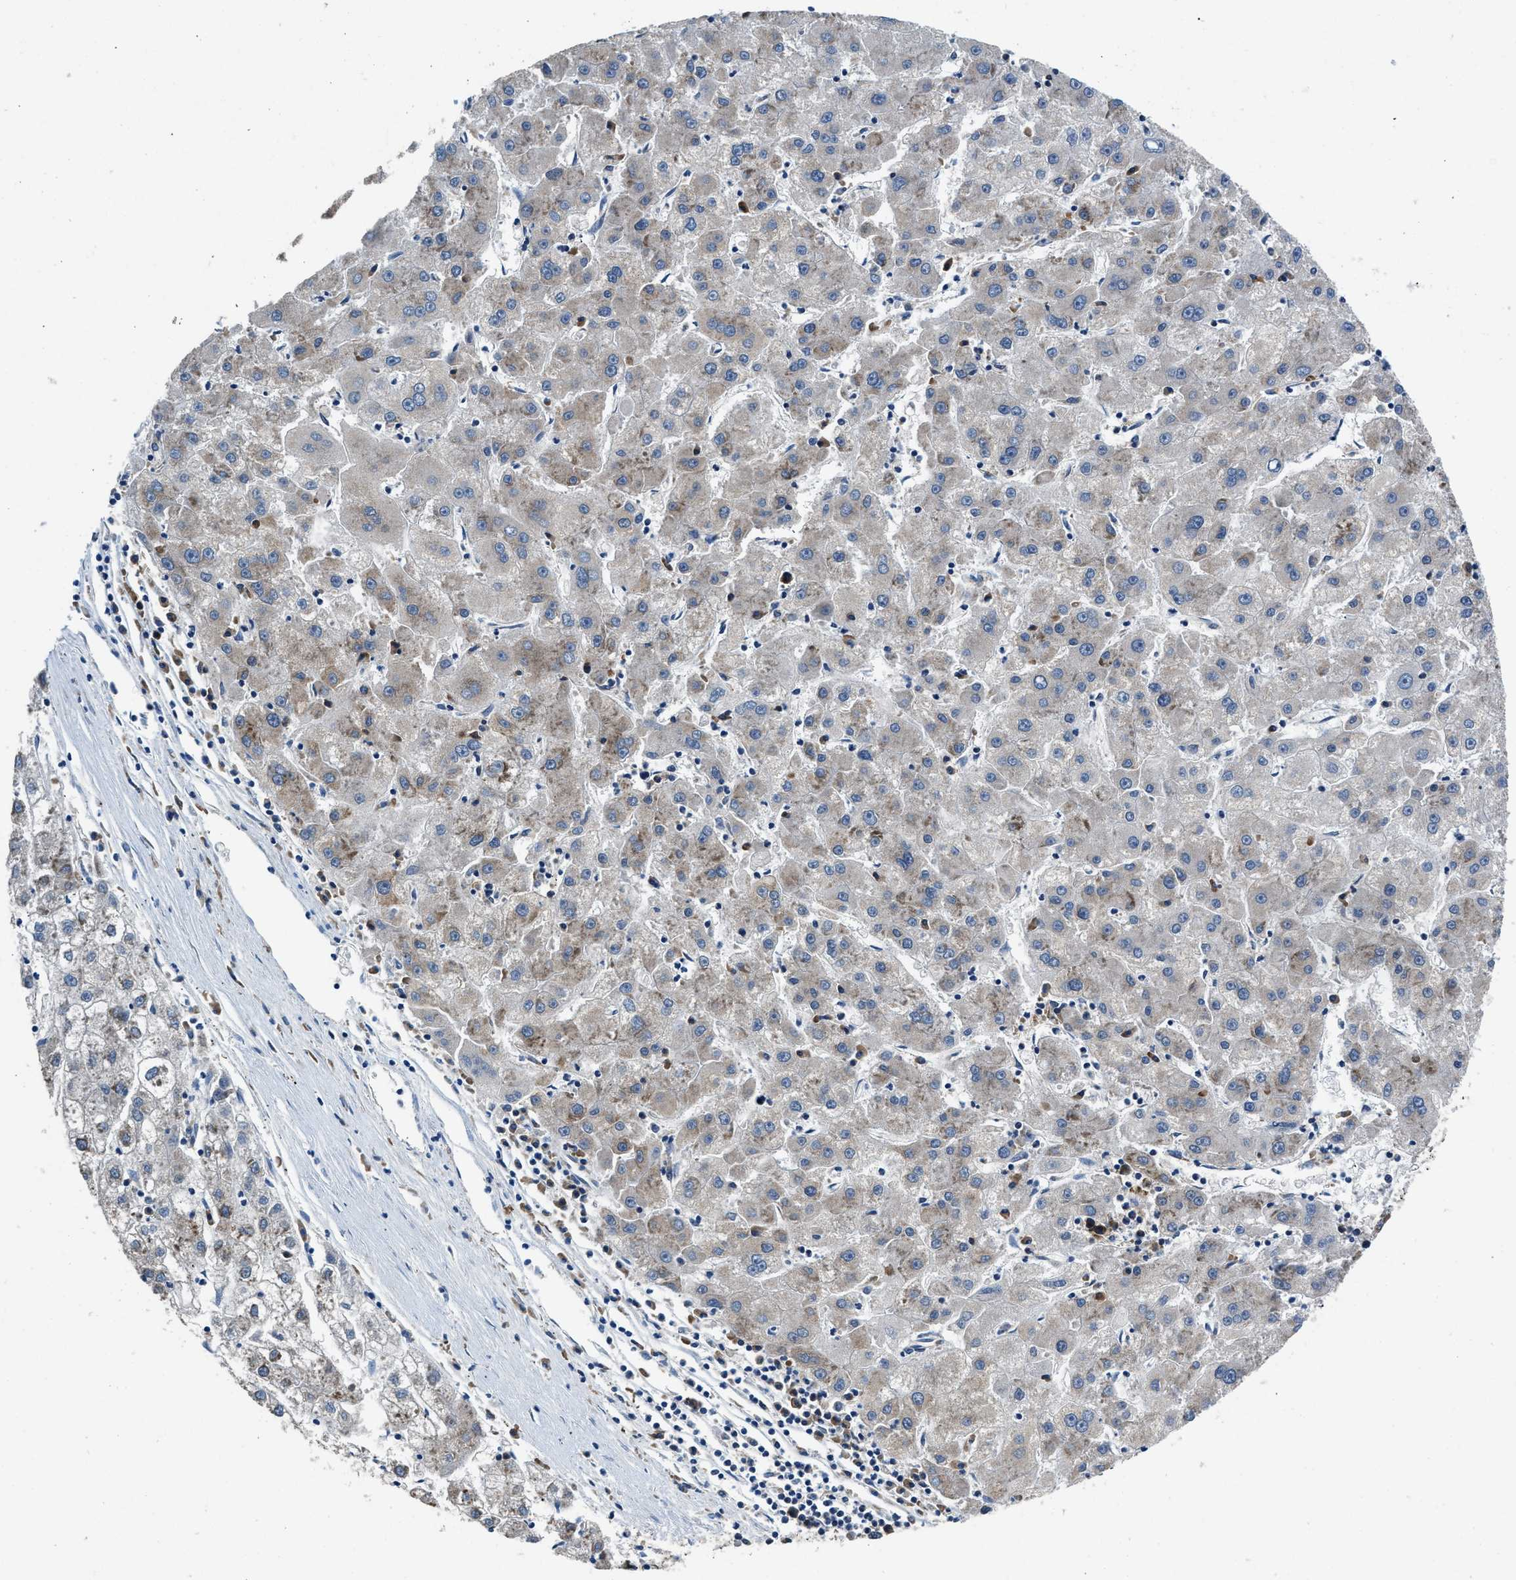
{"staining": {"intensity": "negative", "quantity": "none", "location": "none"}, "tissue": "liver cancer", "cell_type": "Tumor cells", "image_type": "cancer", "snomed": [{"axis": "morphology", "description": "Carcinoma, Hepatocellular, NOS"}, {"axis": "topography", "description": "Liver"}], "caption": "Tumor cells are negative for protein expression in human liver cancer (hepatocellular carcinoma).", "gene": "PA2G4", "patient": {"sex": "male", "age": 72}}